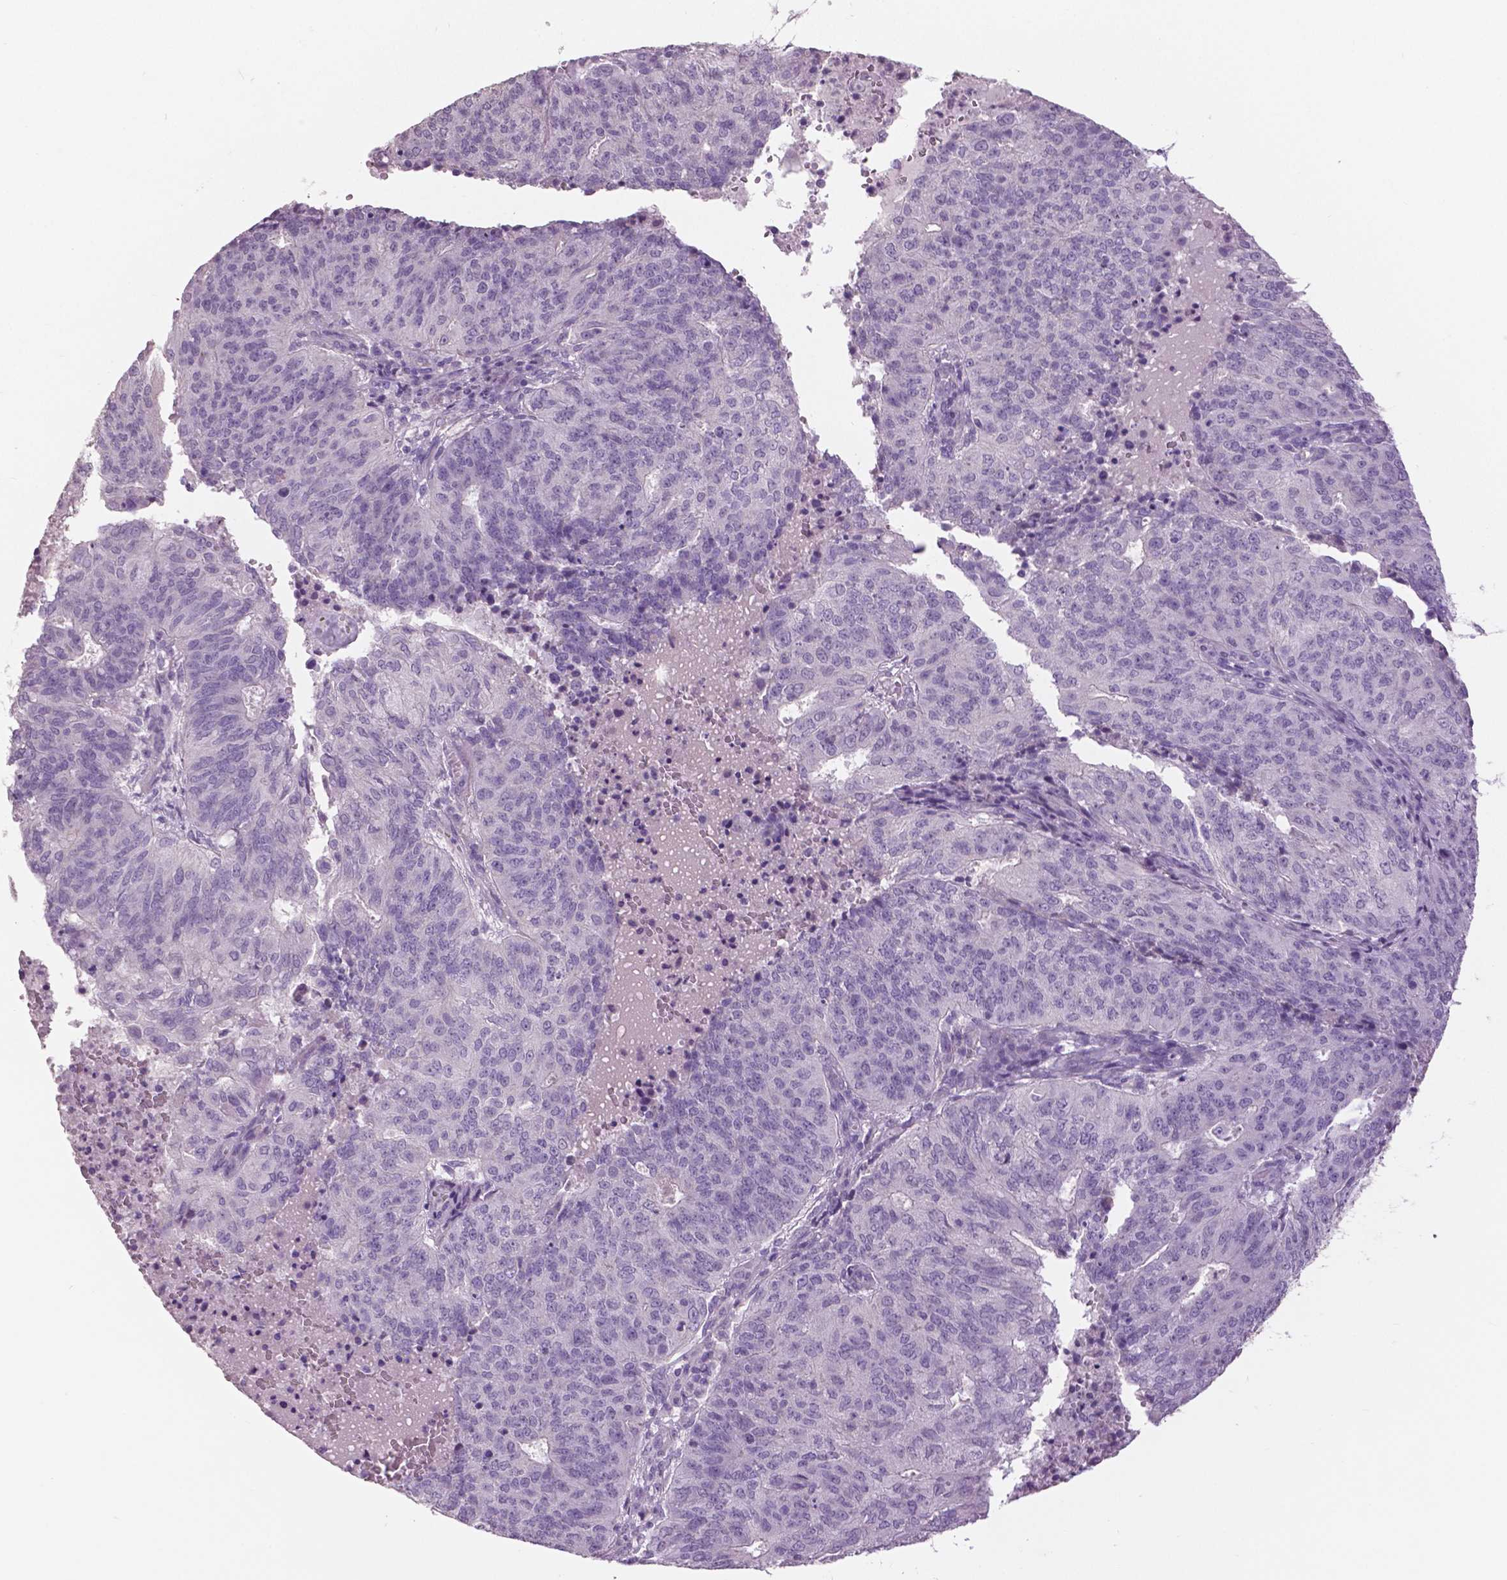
{"staining": {"intensity": "negative", "quantity": "none", "location": "none"}, "tissue": "endometrial cancer", "cell_type": "Tumor cells", "image_type": "cancer", "snomed": [{"axis": "morphology", "description": "Adenocarcinoma, NOS"}, {"axis": "topography", "description": "Endometrium"}], "caption": "Immunohistochemistry (IHC) micrograph of endometrial cancer stained for a protein (brown), which shows no positivity in tumor cells.", "gene": "GRIN2A", "patient": {"sex": "female", "age": 82}}